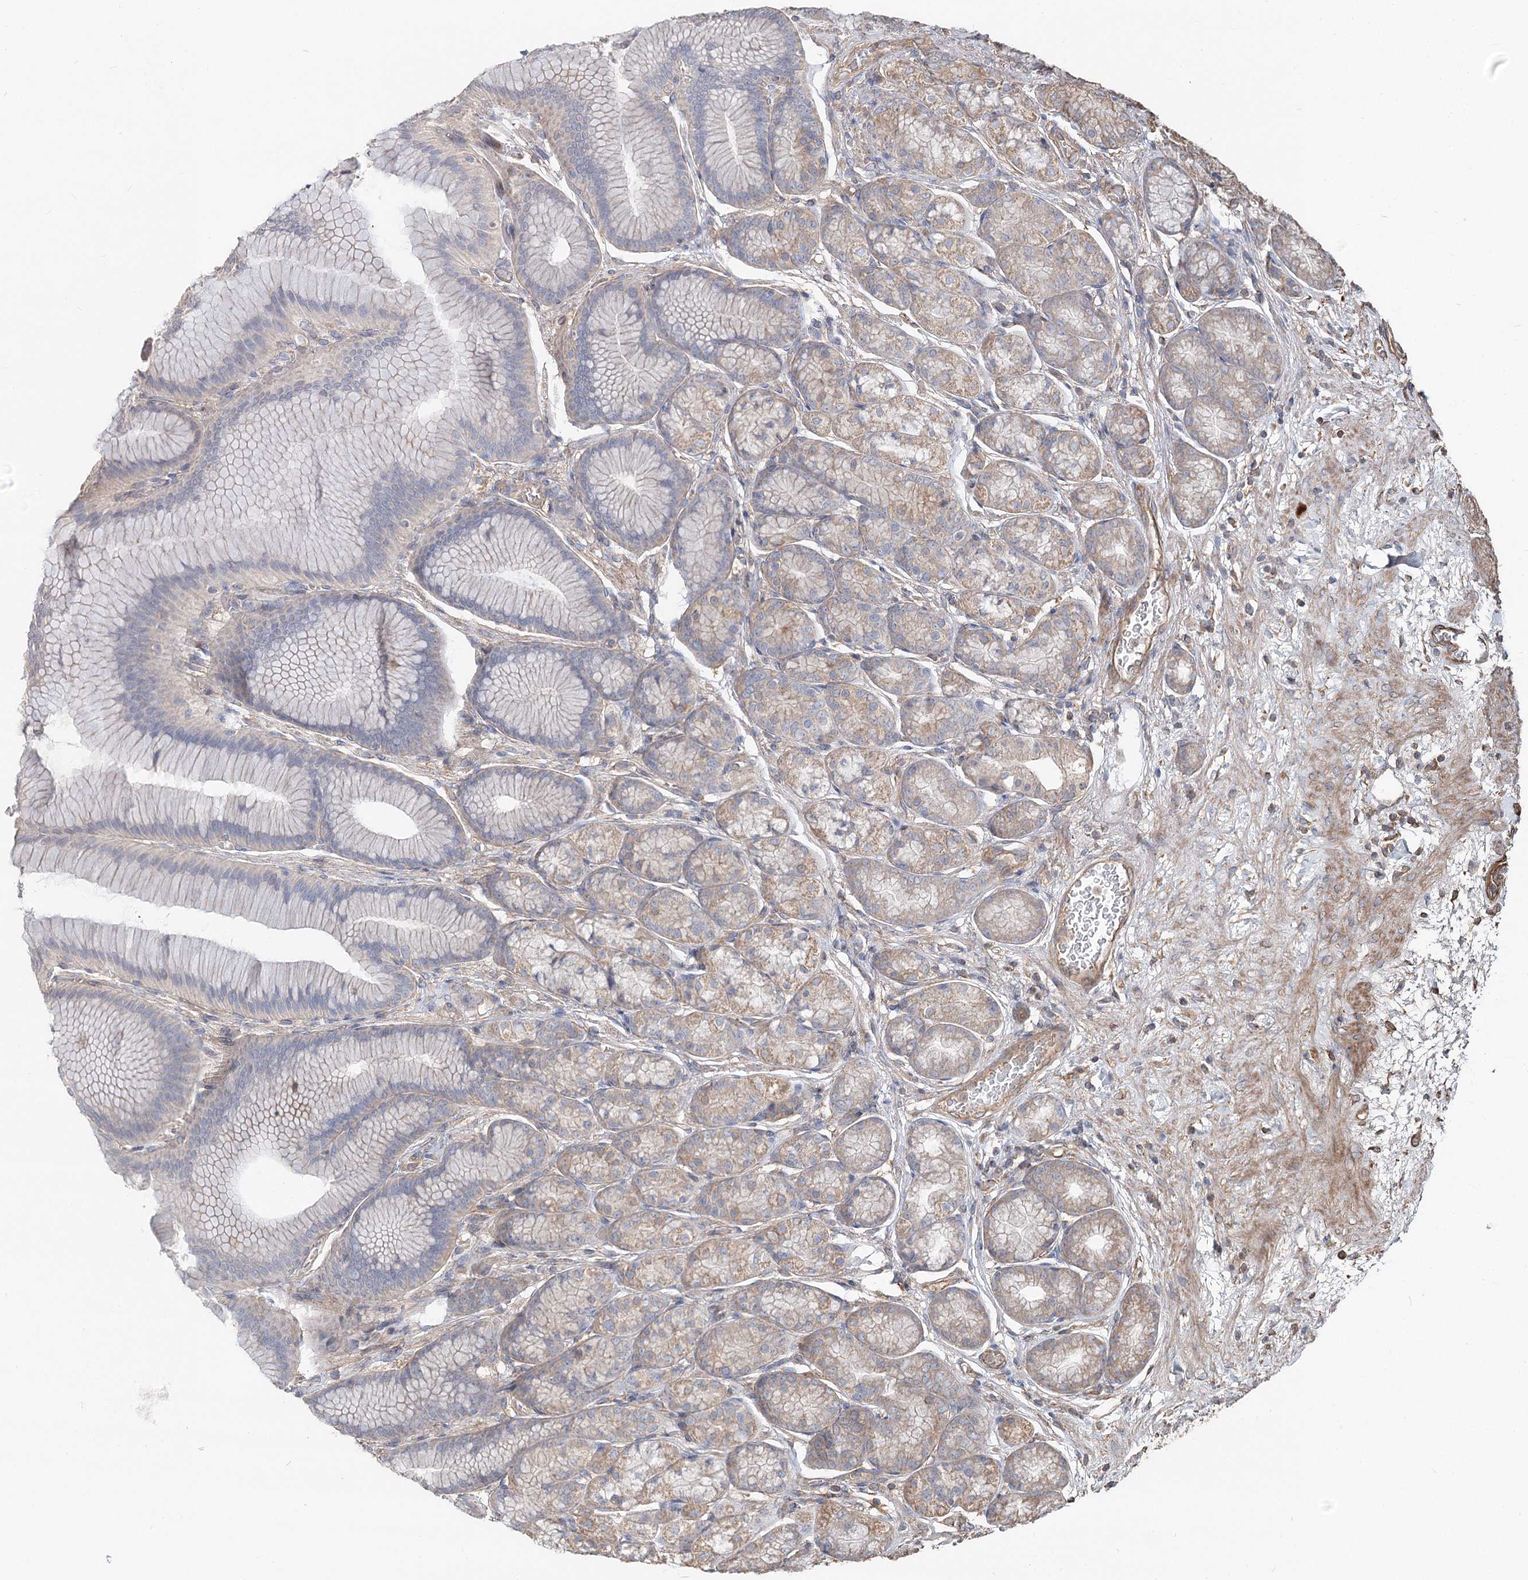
{"staining": {"intensity": "weak", "quantity": "25%-75%", "location": "cytoplasmic/membranous"}, "tissue": "stomach", "cell_type": "Glandular cells", "image_type": "normal", "snomed": [{"axis": "morphology", "description": "Normal tissue, NOS"}, {"axis": "morphology", "description": "Adenocarcinoma, NOS"}, {"axis": "morphology", "description": "Adenocarcinoma, High grade"}, {"axis": "topography", "description": "Stomach, upper"}, {"axis": "topography", "description": "Stomach"}], "caption": "High-power microscopy captured an IHC photomicrograph of unremarkable stomach, revealing weak cytoplasmic/membranous staining in about 25%-75% of glandular cells. The staining is performed using DAB brown chromogen to label protein expression. The nuclei are counter-stained blue using hematoxylin.", "gene": "SPART", "patient": {"sex": "female", "age": 65}}